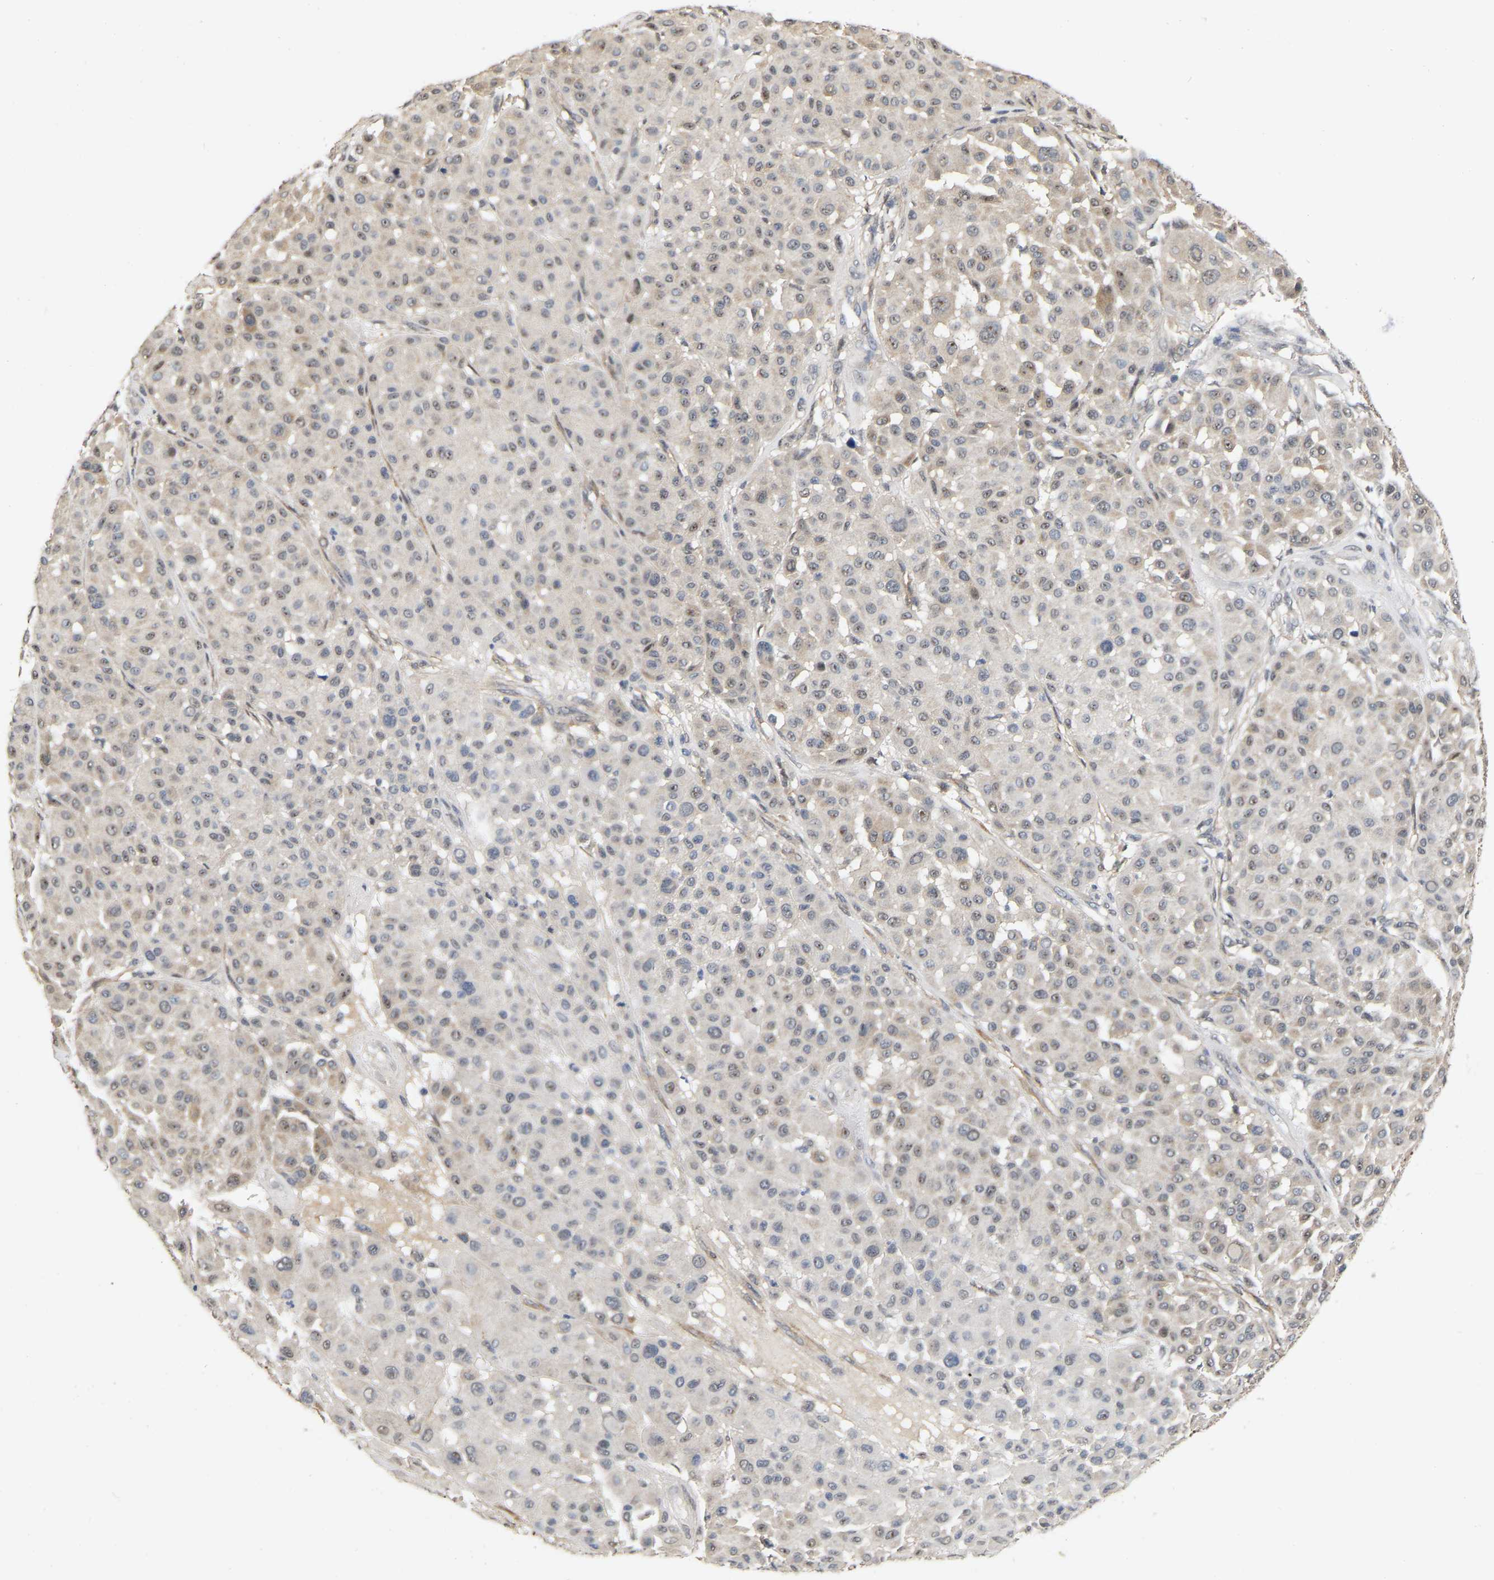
{"staining": {"intensity": "moderate", "quantity": "25%-75%", "location": "nuclear"}, "tissue": "melanoma", "cell_type": "Tumor cells", "image_type": "cancer", "snomed": [{"axis": "morphology", "description": "Malignant melanoma, Metastatic site"}, {"axis": "topography", "description": "Soft tissue"}], "caption": "Immunohistochemistry (DAB) staining of malignant melanoma (metastatic site) reveals moderate nuclear protein staining in about 25%-75% of tumor cells. The protein of interest is stained brown, and the nuclei are stained in blue (DAB IHC with brightfield microscopy, high magnification).", "gene": "RUVBL1", "patient": {"sex": "male", "age": 41}}